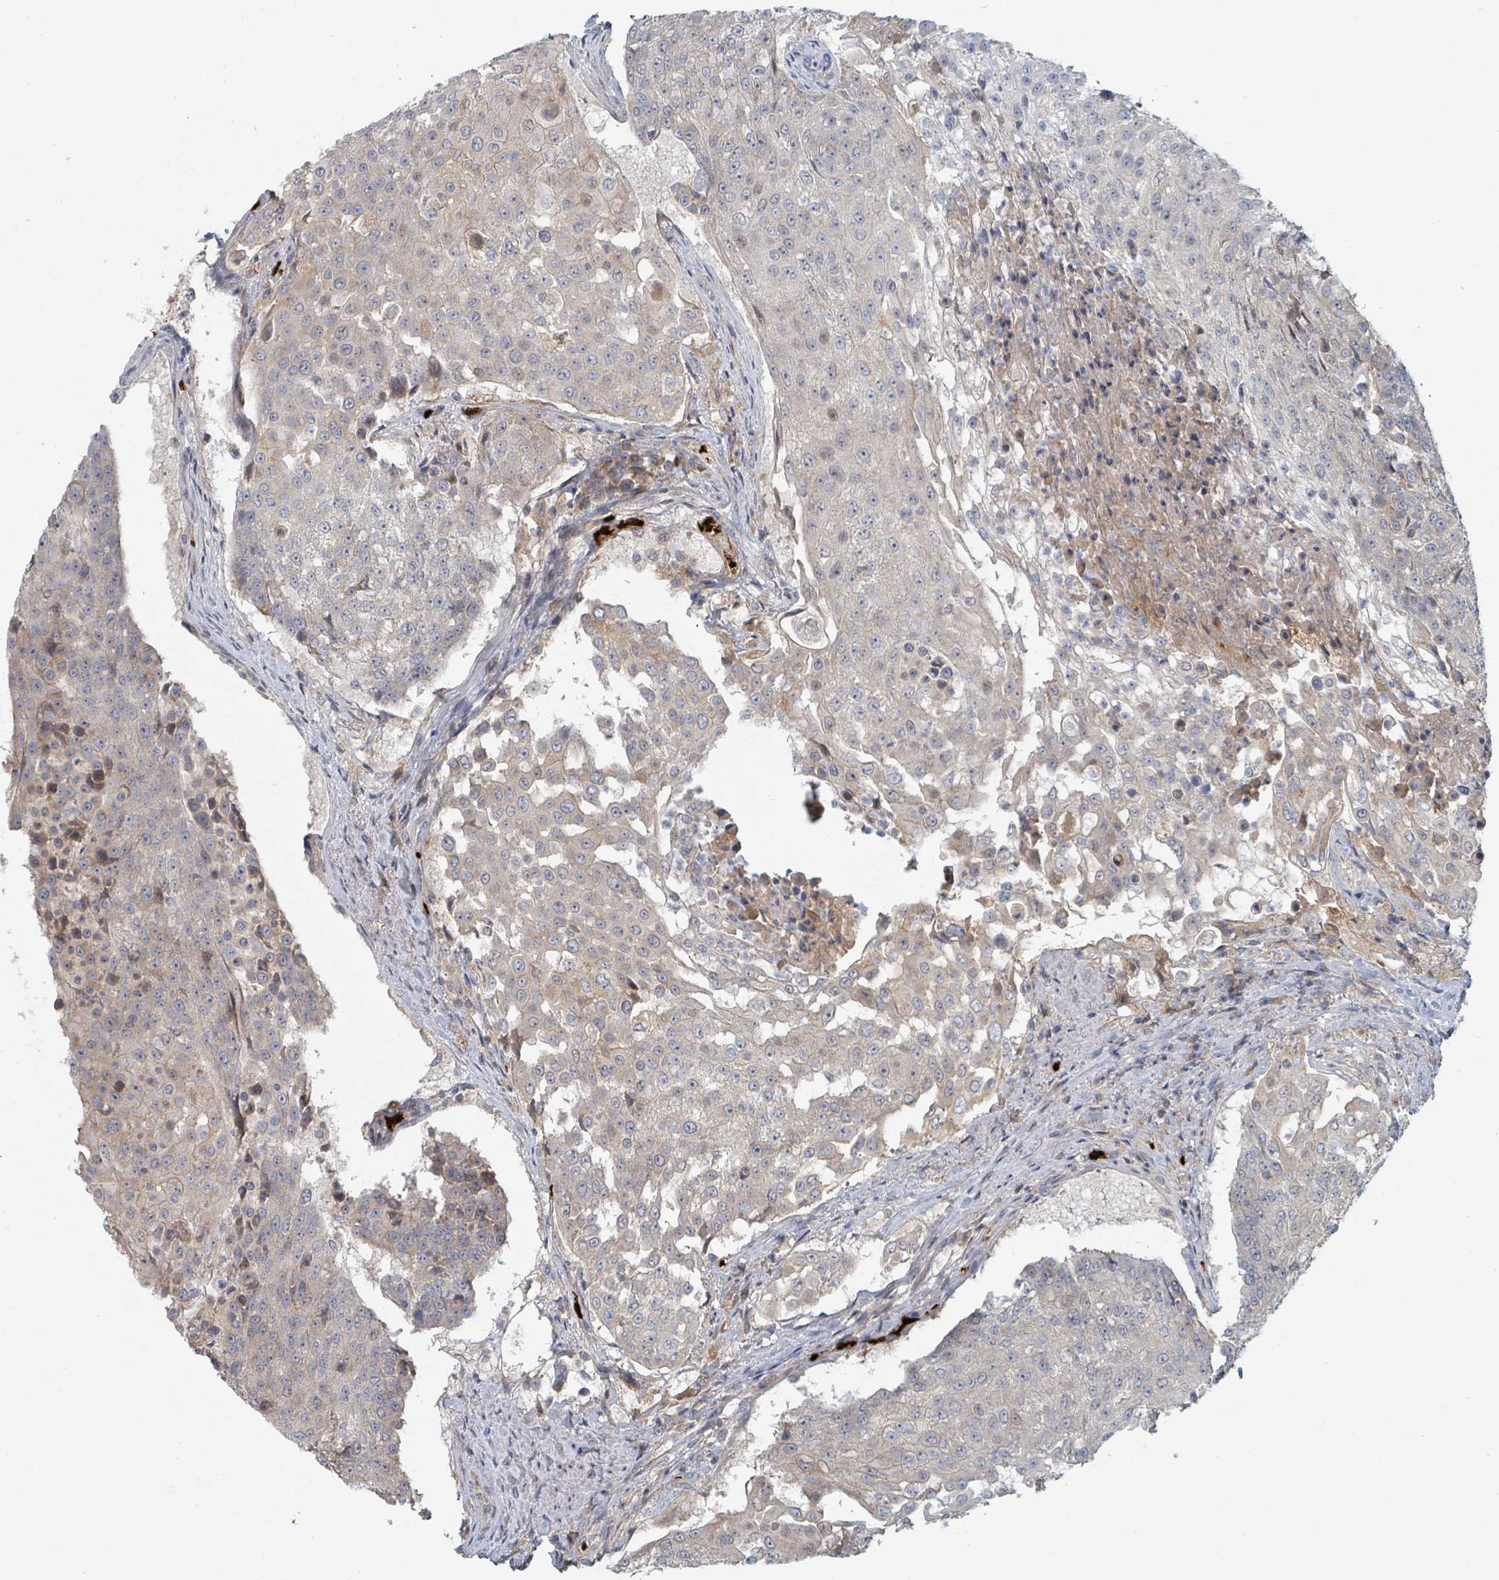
{"staining": {"intensity": "negative", "quantity": "none", "location": "none"}, "tissue": "urothelial cancer", "cell_type": "Tumor cells", "image_type": "cancer", "snomed": [{"axis": "morphology", "description": "Urothelial carcinoma, High grade"}, {"axis": "topography", "description": "Urinary bladder"}], "caption": "DAB immunohistochemical staining of human urothelial cancer demonstrates no significant staining in tumor cells. (DAB (3,3'-diaminobenzidine) immunohistochemistry (IHC) visualized using brightfield microscopy, high magnification).", "gene": "TRPC4AP", "patient": {"sex": "female", "age": 63}}